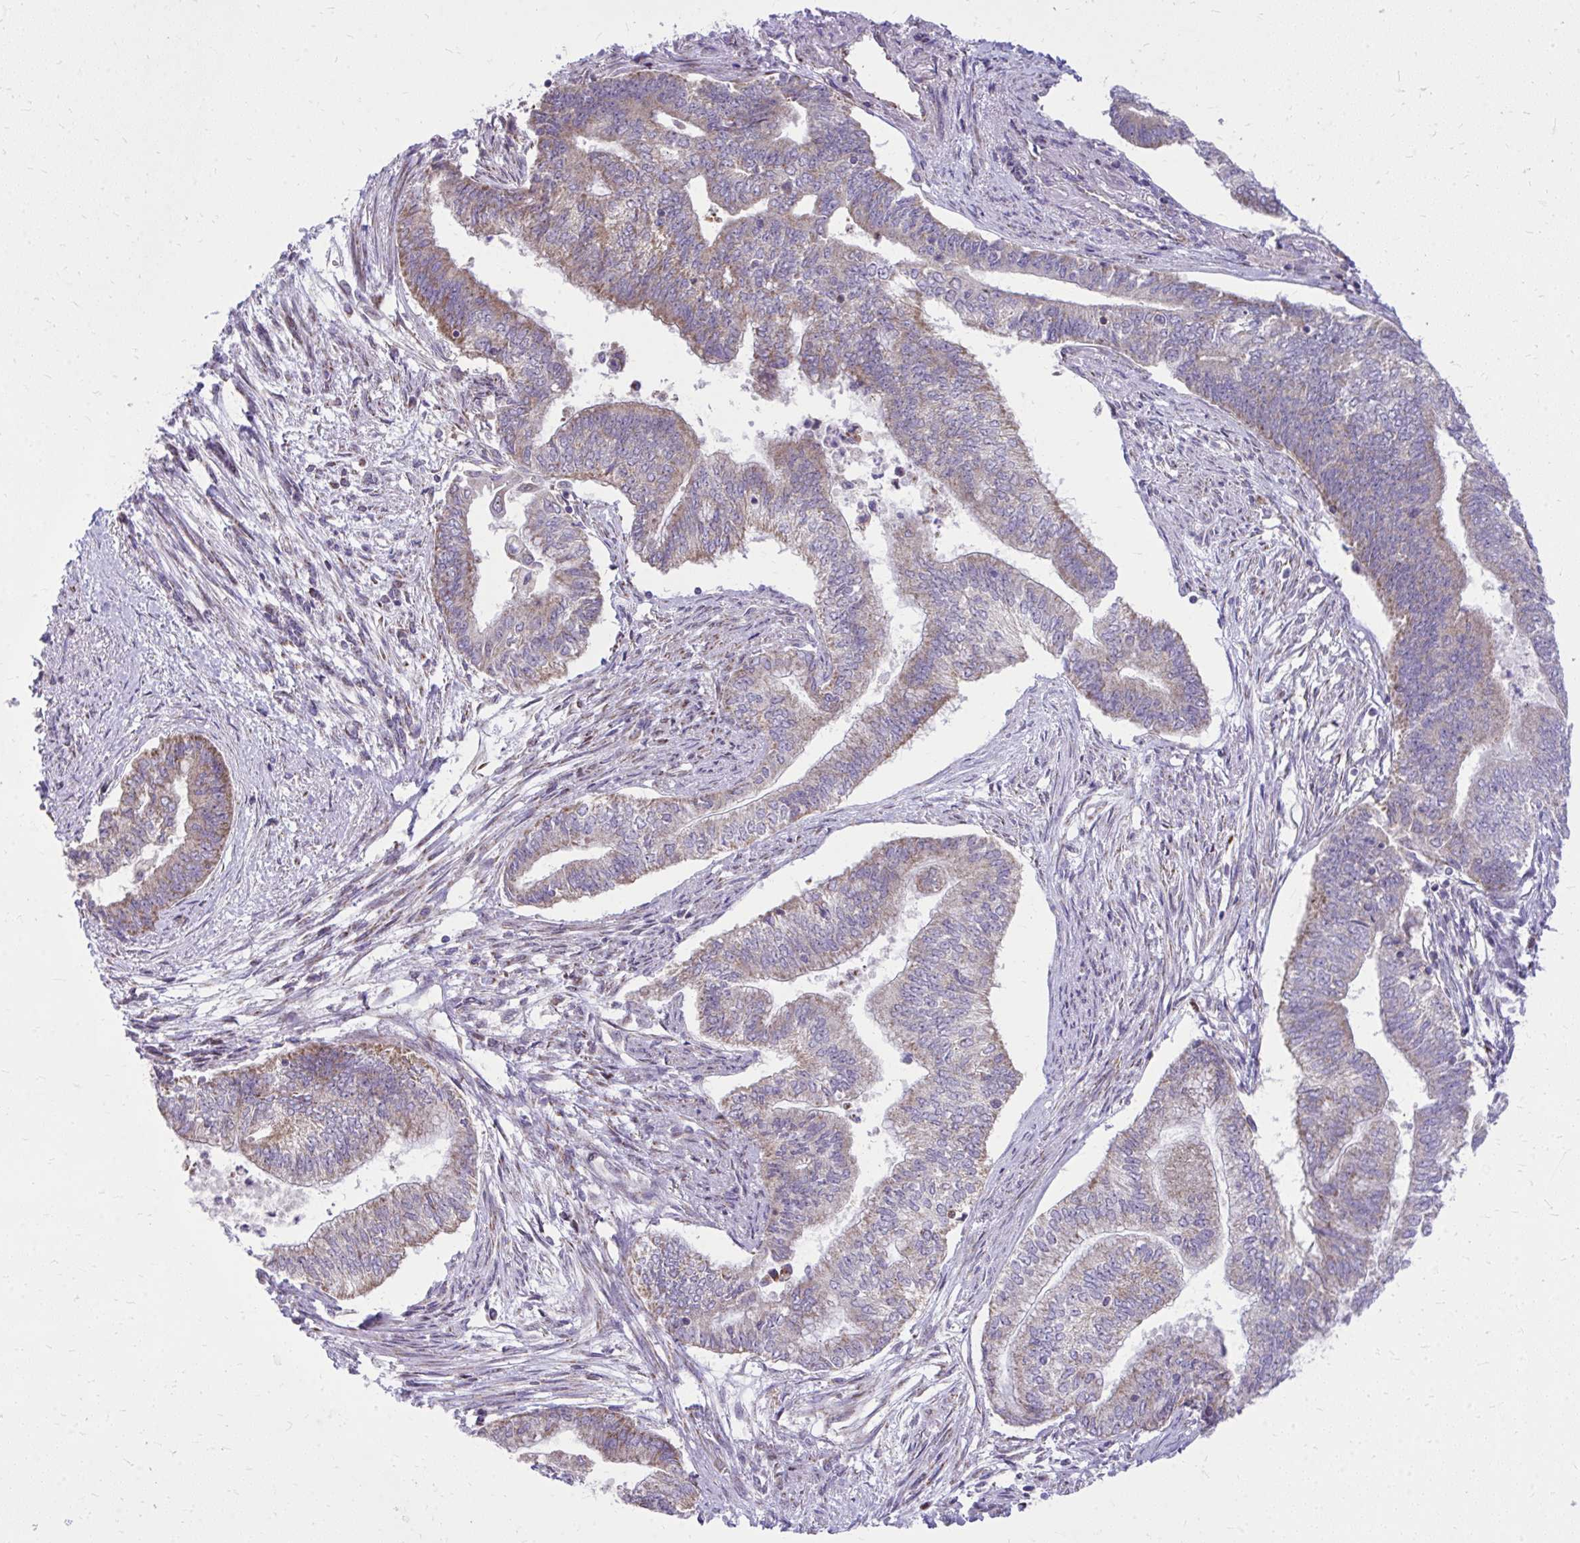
{"staining": {"intensity": "weak", "quantity": "25%-75%", "location": "cytoplasmic/membranous"}, "tissue": "endometrial cancer", "cell_type": "Tumor cells", "image_type": "cancer", "snomed": [{"axis": "morphology", "description": "Adenocarcinoma, NOS"}, {"axis": "topography", "description": "Endometrium"}], "caption": "Weak cytoplasmic/membranous protein expression is seen in approximately 25%-75% of tumor cells in endometrial adenocarcinoma.", "gene": "GPRIN3", "patient": {"sex": "female", "age": 65}}